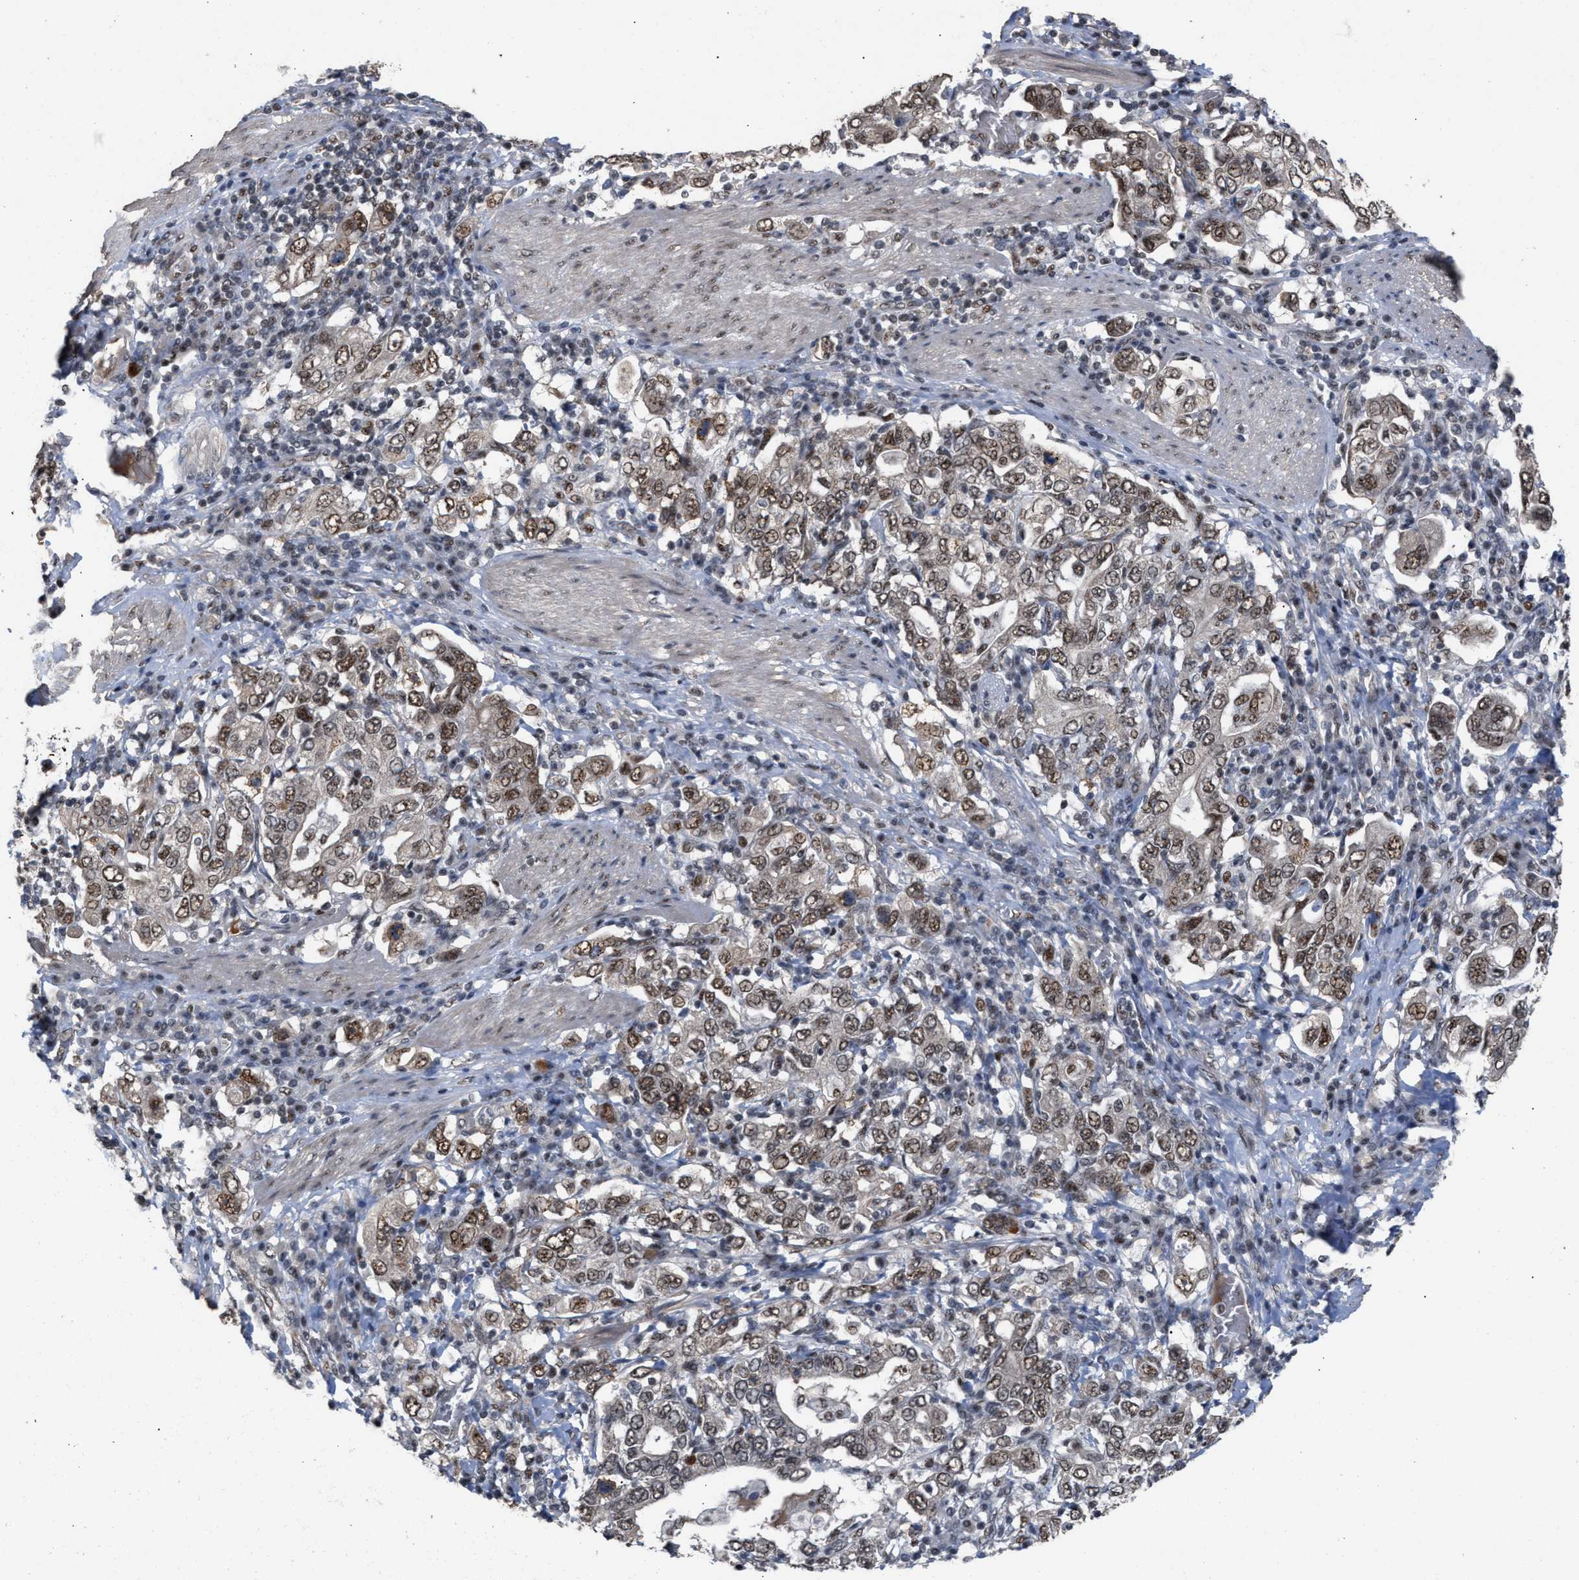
{"staining": {"intensity": "moderate", "quantity": ">75%", "location": "nuclear"}, "tissue": "stomach cancer", "cell_type": "Tumor cells", "image_type": "cancer", "snomed": [{"axis": "morphology", "description": "Adenocarcinoma, NOS"}, {"axis": "topography", "description": "Stomach, upper"}], "caption": "Stomach cancer tissue shows moderate nuclear staining in approximately >75% of tumor cells", "gene": "EIF4A3", "patient": {"sex": "male", "age": 62}}